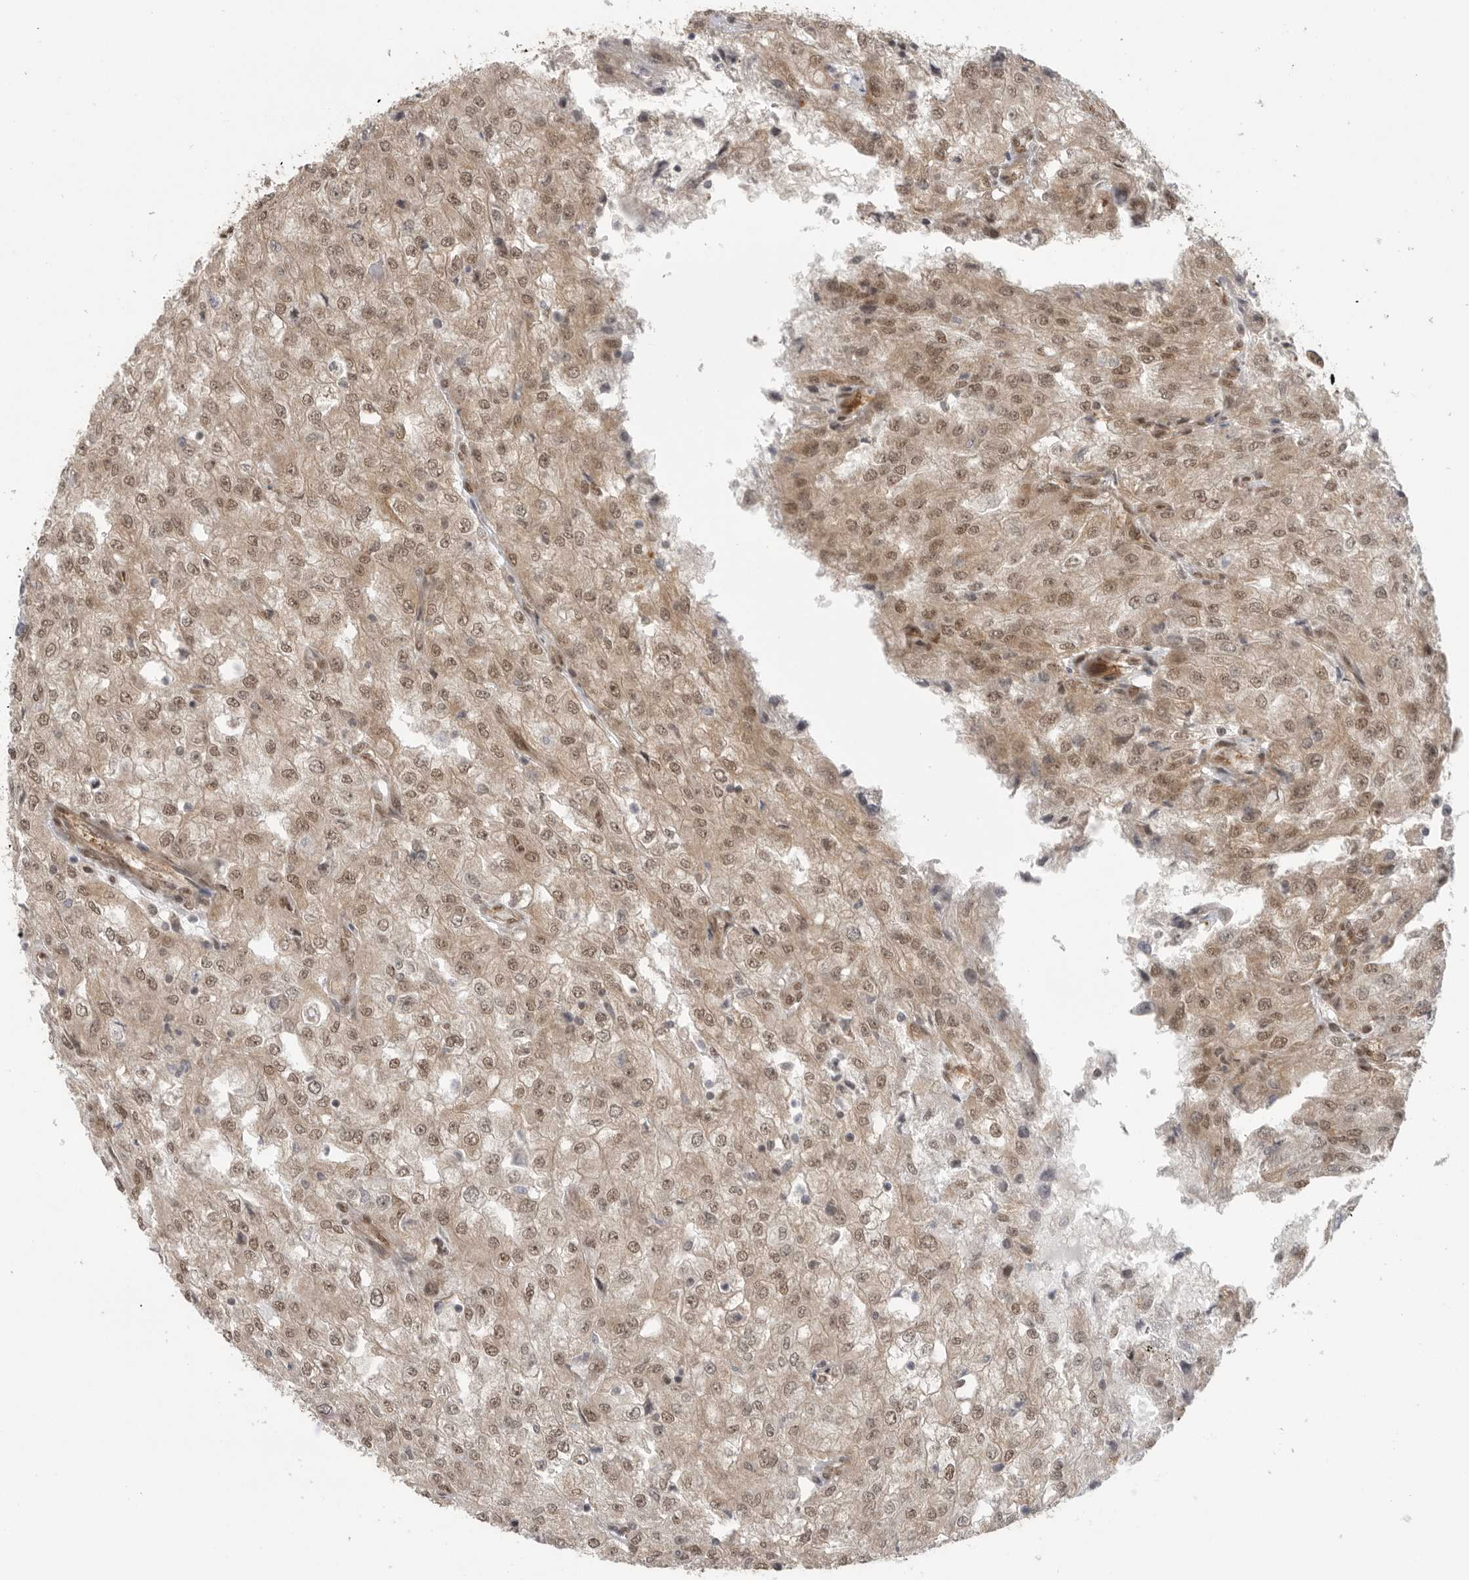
{"staining": {"intensity": "moderate", "quantity": ">75%", "location": "cytoplasmic/membranous,nuclear"}, "tissue": "renal cancer", "cell_type": "Tumor cells", "image_type": "cancer", "snomed": [{"axis": "morphology", "description": "Adenocarcinoma, NOS"}, {"axis": "topography", "description": "Kidney"}], "caption": "Protein expression analysis of renal adenocarcinoma displays moderate cytoplasmic/membranous and nuclear expression in approximately >75% of tumor cells.", "gene": "VPS50", "patient": {"sex": "female", "age": 54}}